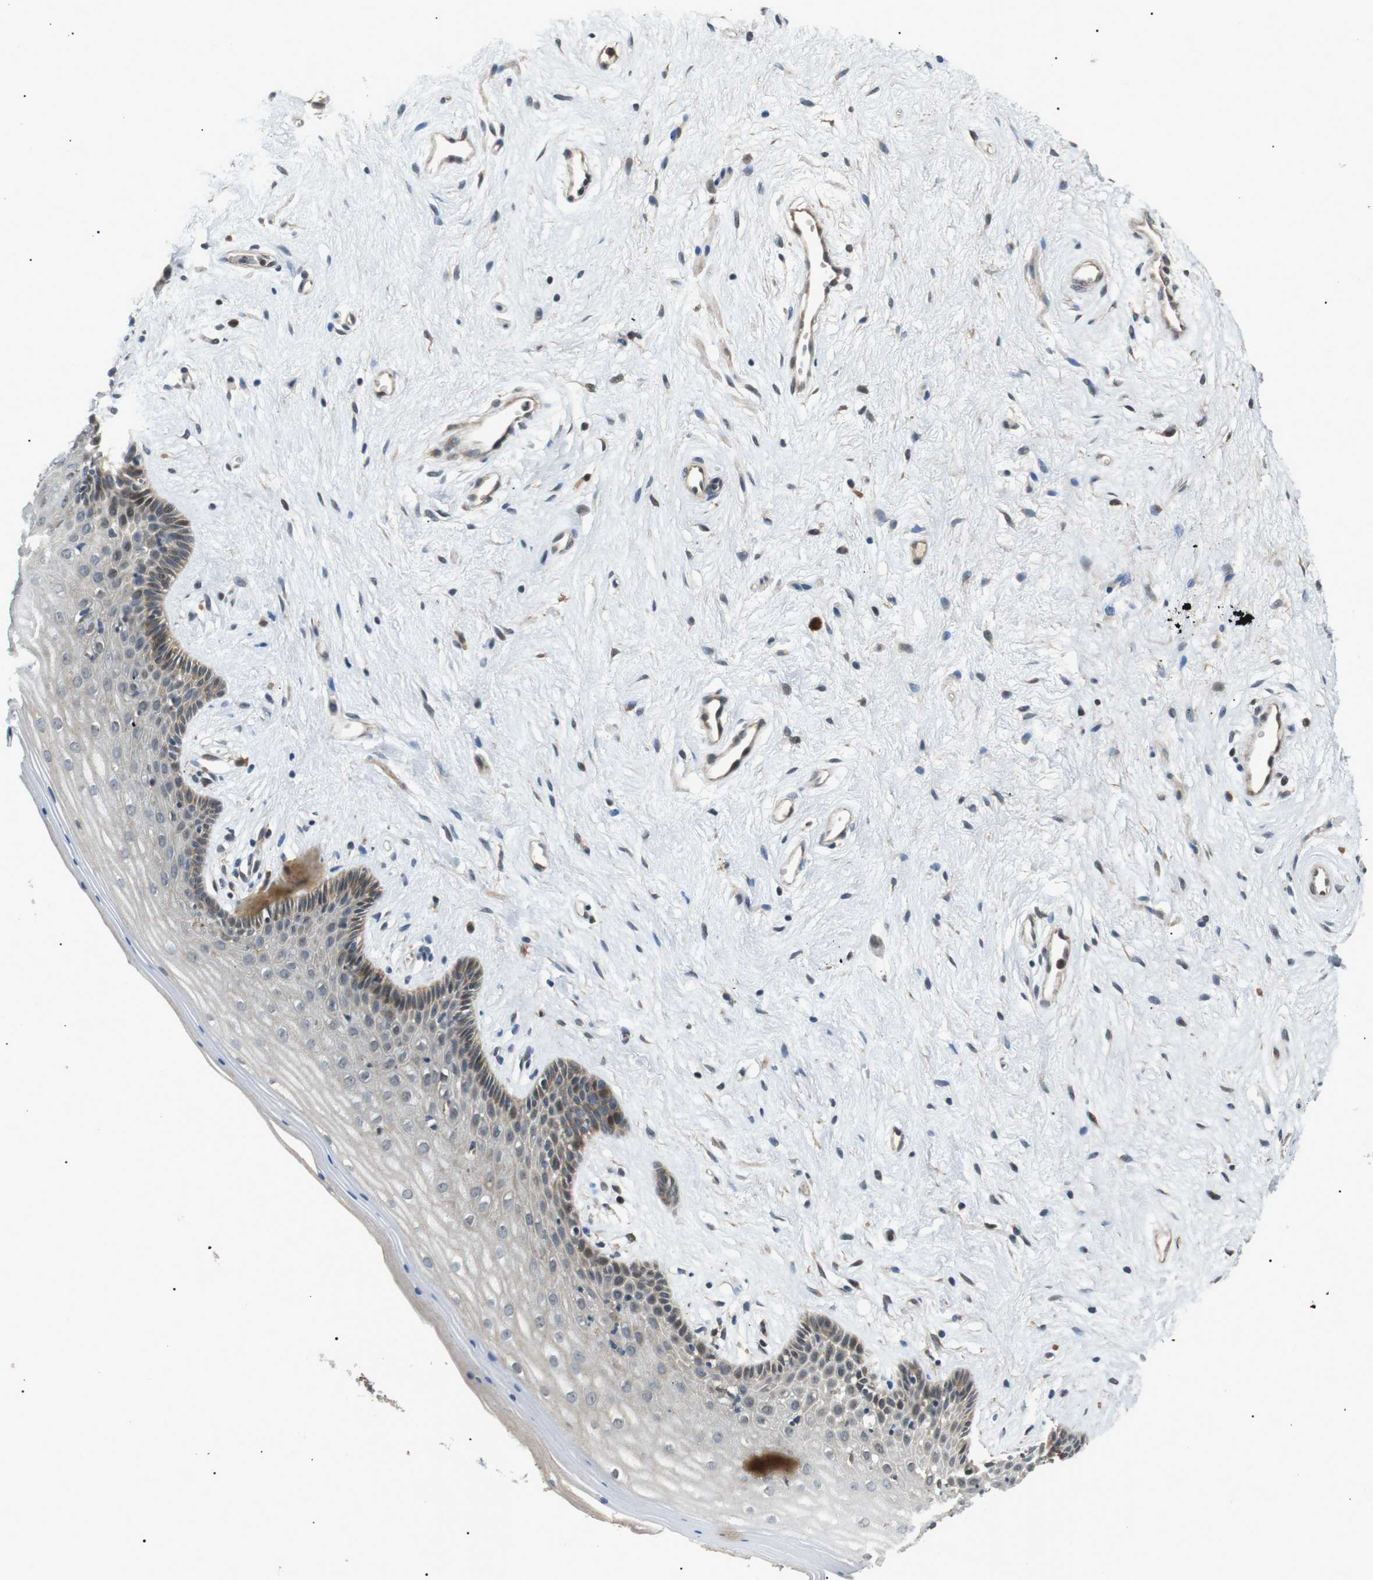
{"staining": {"intensity": "moderate", "quantity": "25%-75%", "location": "cytoplasmic/membranous,nuclear"}, "tissue": "vagina", "cell_type": "Squamous epithelial cells", "image_type": "normal", "snomed": [{"axis": "morphology", "description": "Normal tissue, NOS"}, {"axis": "topography", "description": "Vagina"}], "caption": "About 25%-75% of squamous epithelial cells in unremarkable human vagina reveal moderate cytoplasmic/membranous,nuclear protein positivity as visualized by brown immunohistochemical staining.", "gene": "HSPA13", "patient": {"sex": "female", "age": 44}}